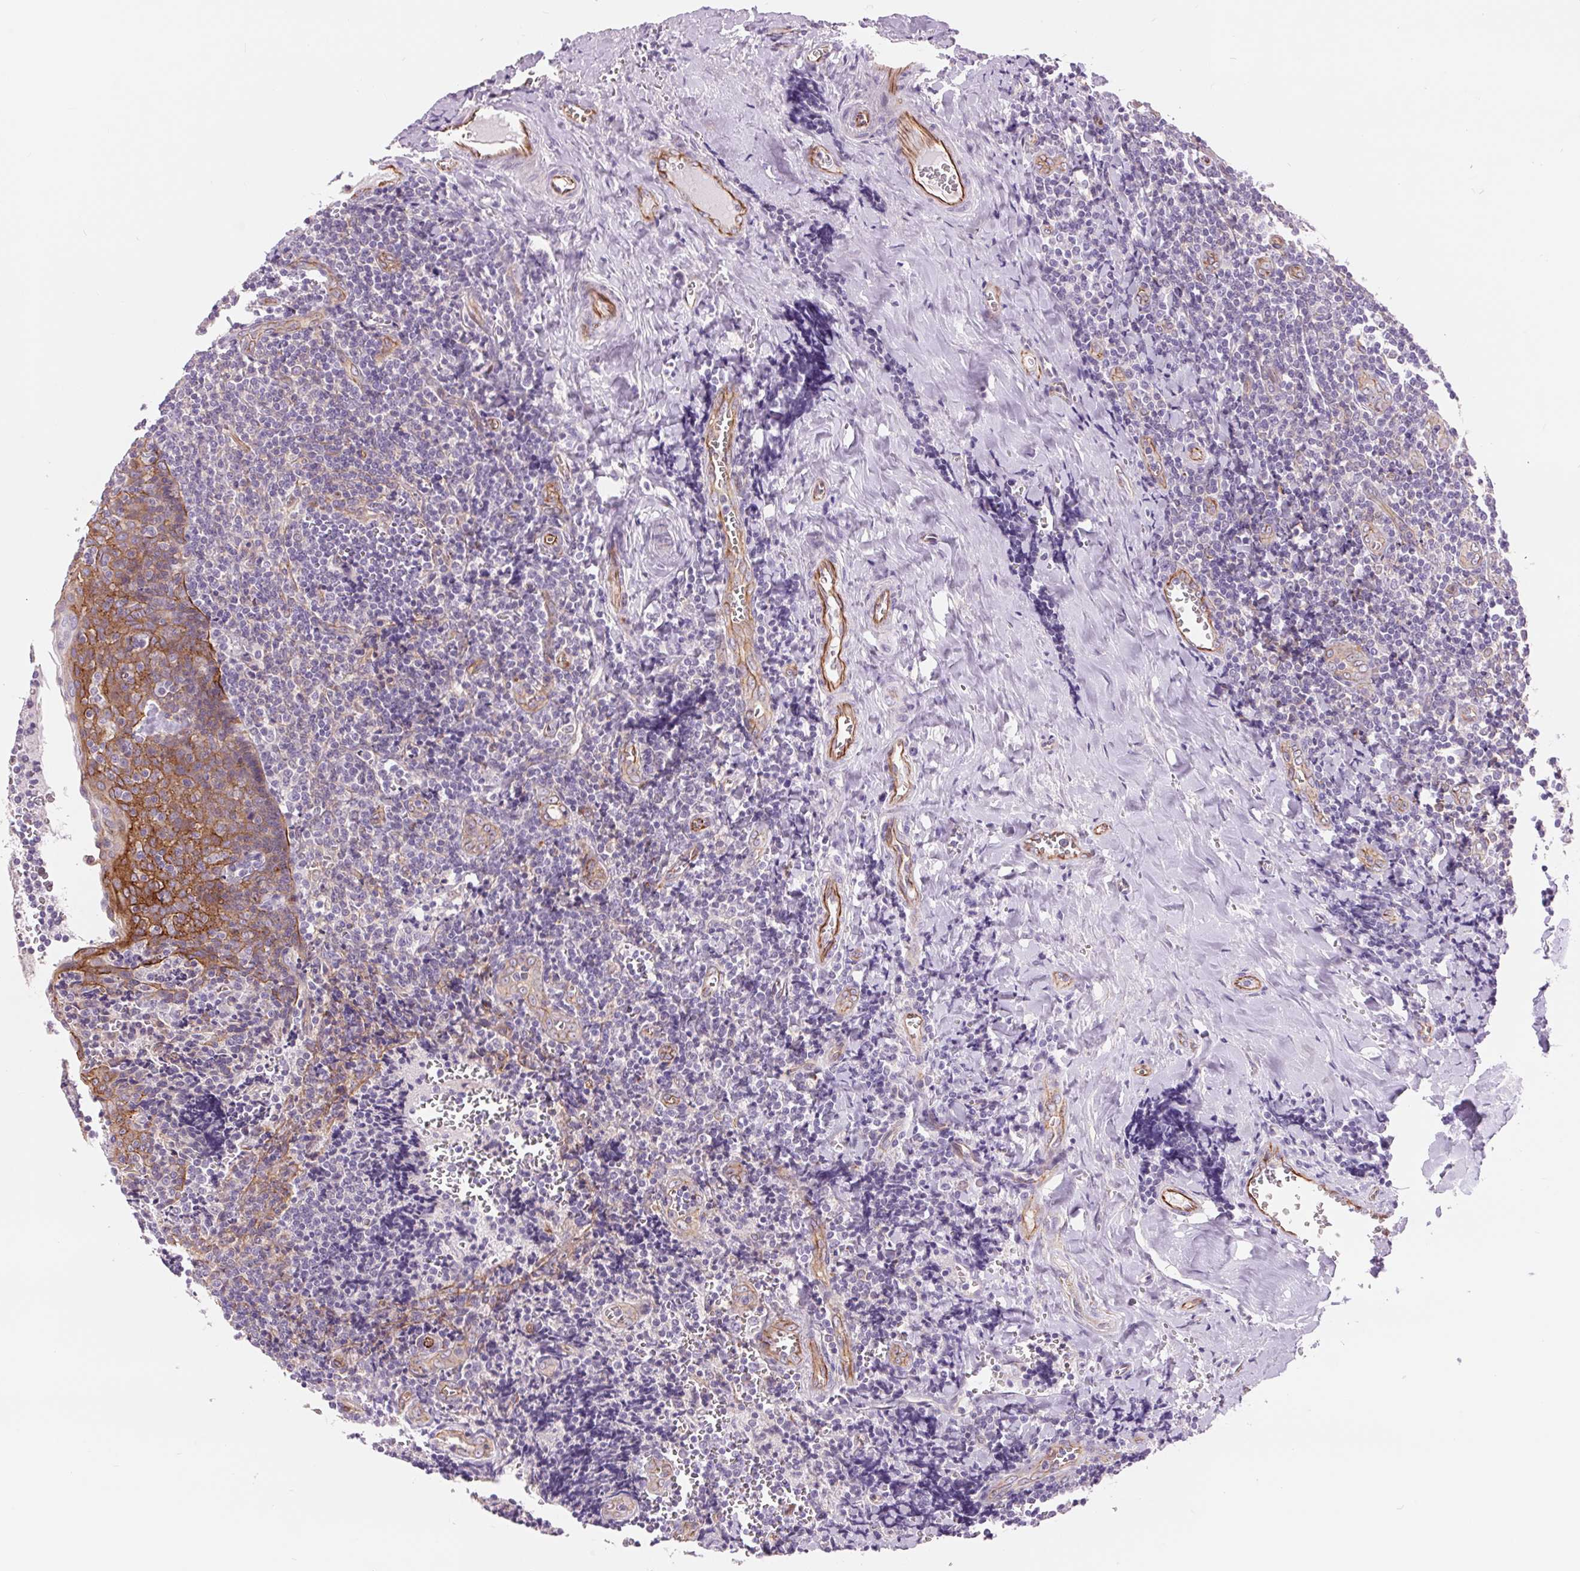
{"staining": {"intensity": "negative", "quantity": "none", "location": "none"}, "tissue": "tonsil", "cell_type": "Germinal center cells", "image_type": "normal", "snomed": [{"axis": "morphology", "description": "Normal tissue, NOS"}, {"axis": "morphology", "description": "Inflammation, NOS"}, {"axis": "topography", "description": "Tonsil"}], "caption": "Benign tonsil was stained to show a protein in brown. There is no significant expression in germinal center cells.", "gene": "DIXDC1", "patient": {"sex": "female", "age": 31}}